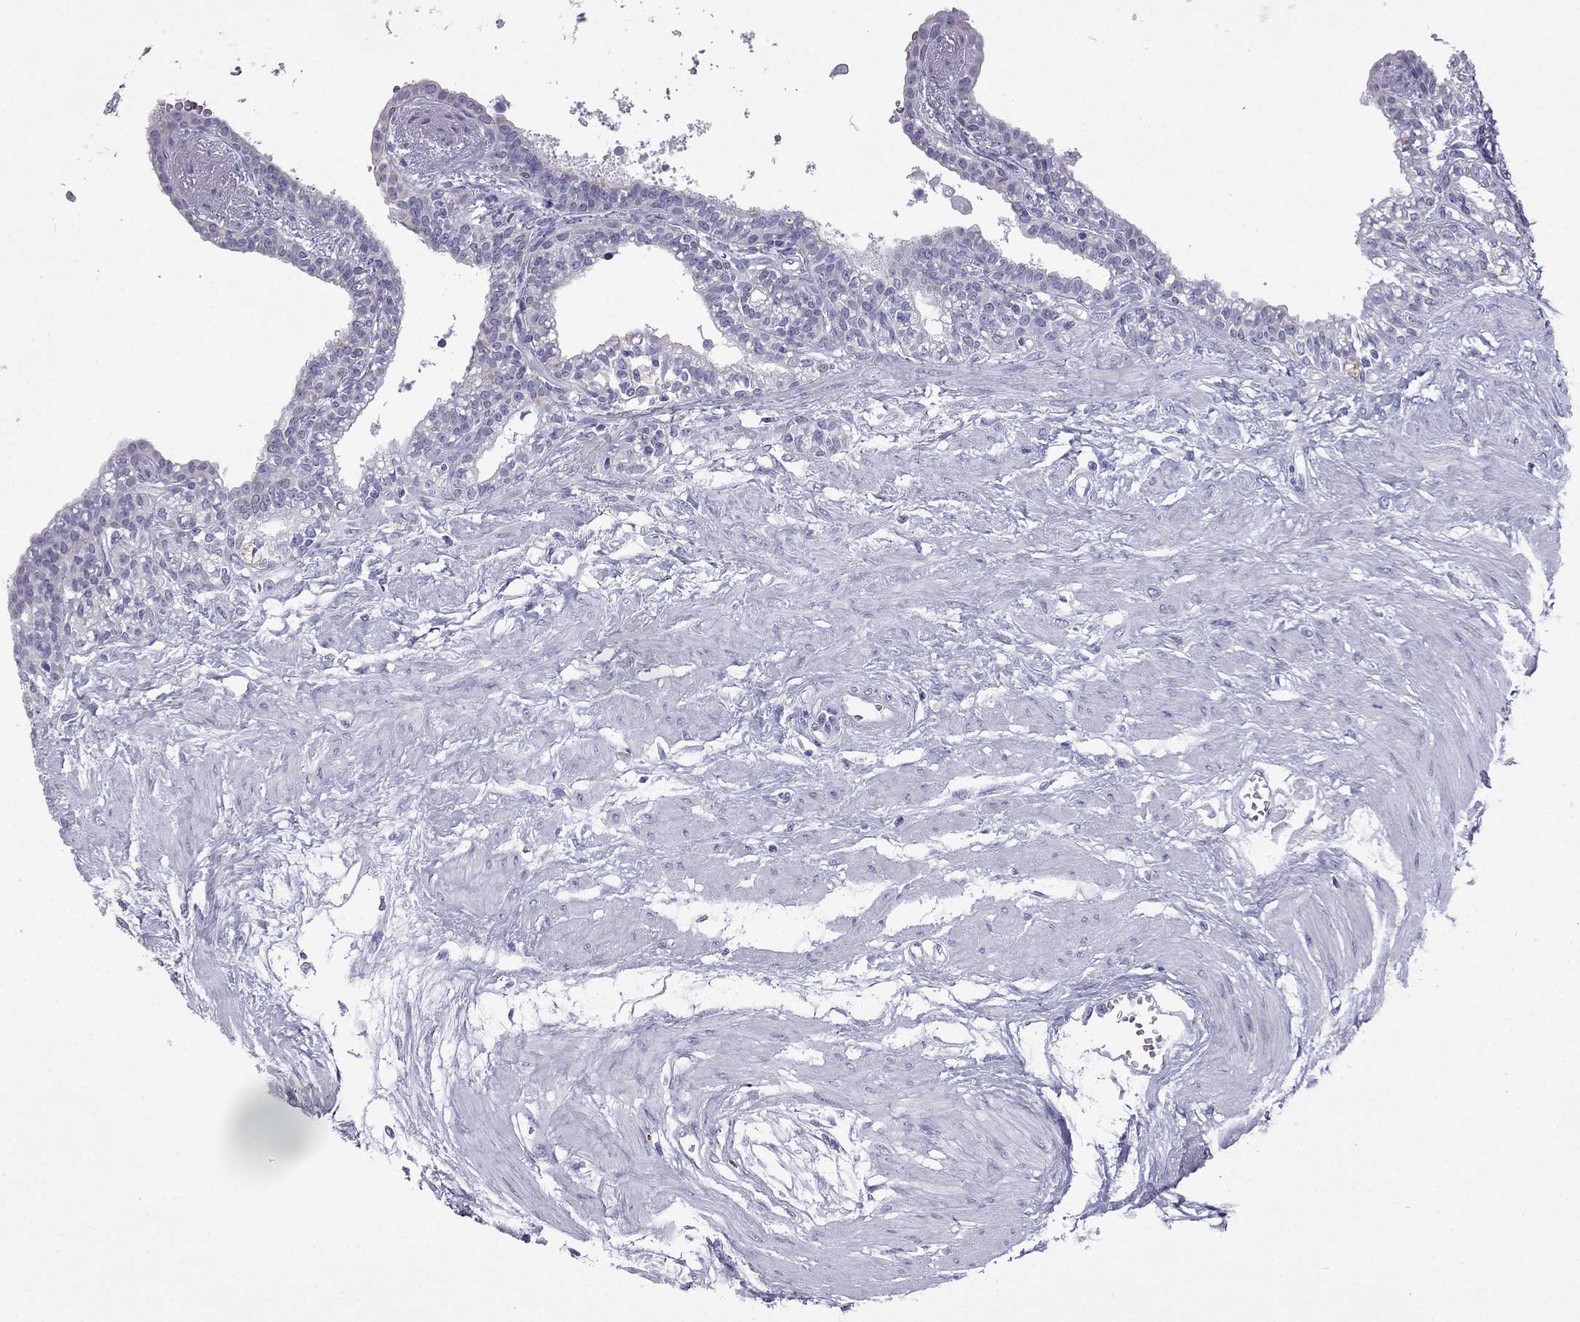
{"staining": {"intensity": "negative", "quantity": "none", "location": "none"}, "tissue": "seminal vesicle", "cell_type": "Glandular cells", "image_type": "normal", "snomed": [{"axis": "morphology", "description": "Normal tissue, NOS"}, {"axis": "morphology", "description": "Urothelial carcinoma, NOS"}, {"axis": "topography", "description": "Urinary bladder"}, {"axis": "topography", "description": "Seminal veicle"}], "caption": "There is no significant staining in glandular cells of seminal vesicle. (Brightfield microscopy of DAB immunohistochemistry at high magnification).", "gene": "GJA8", "patient": {"sex": "male", "age": 76}}